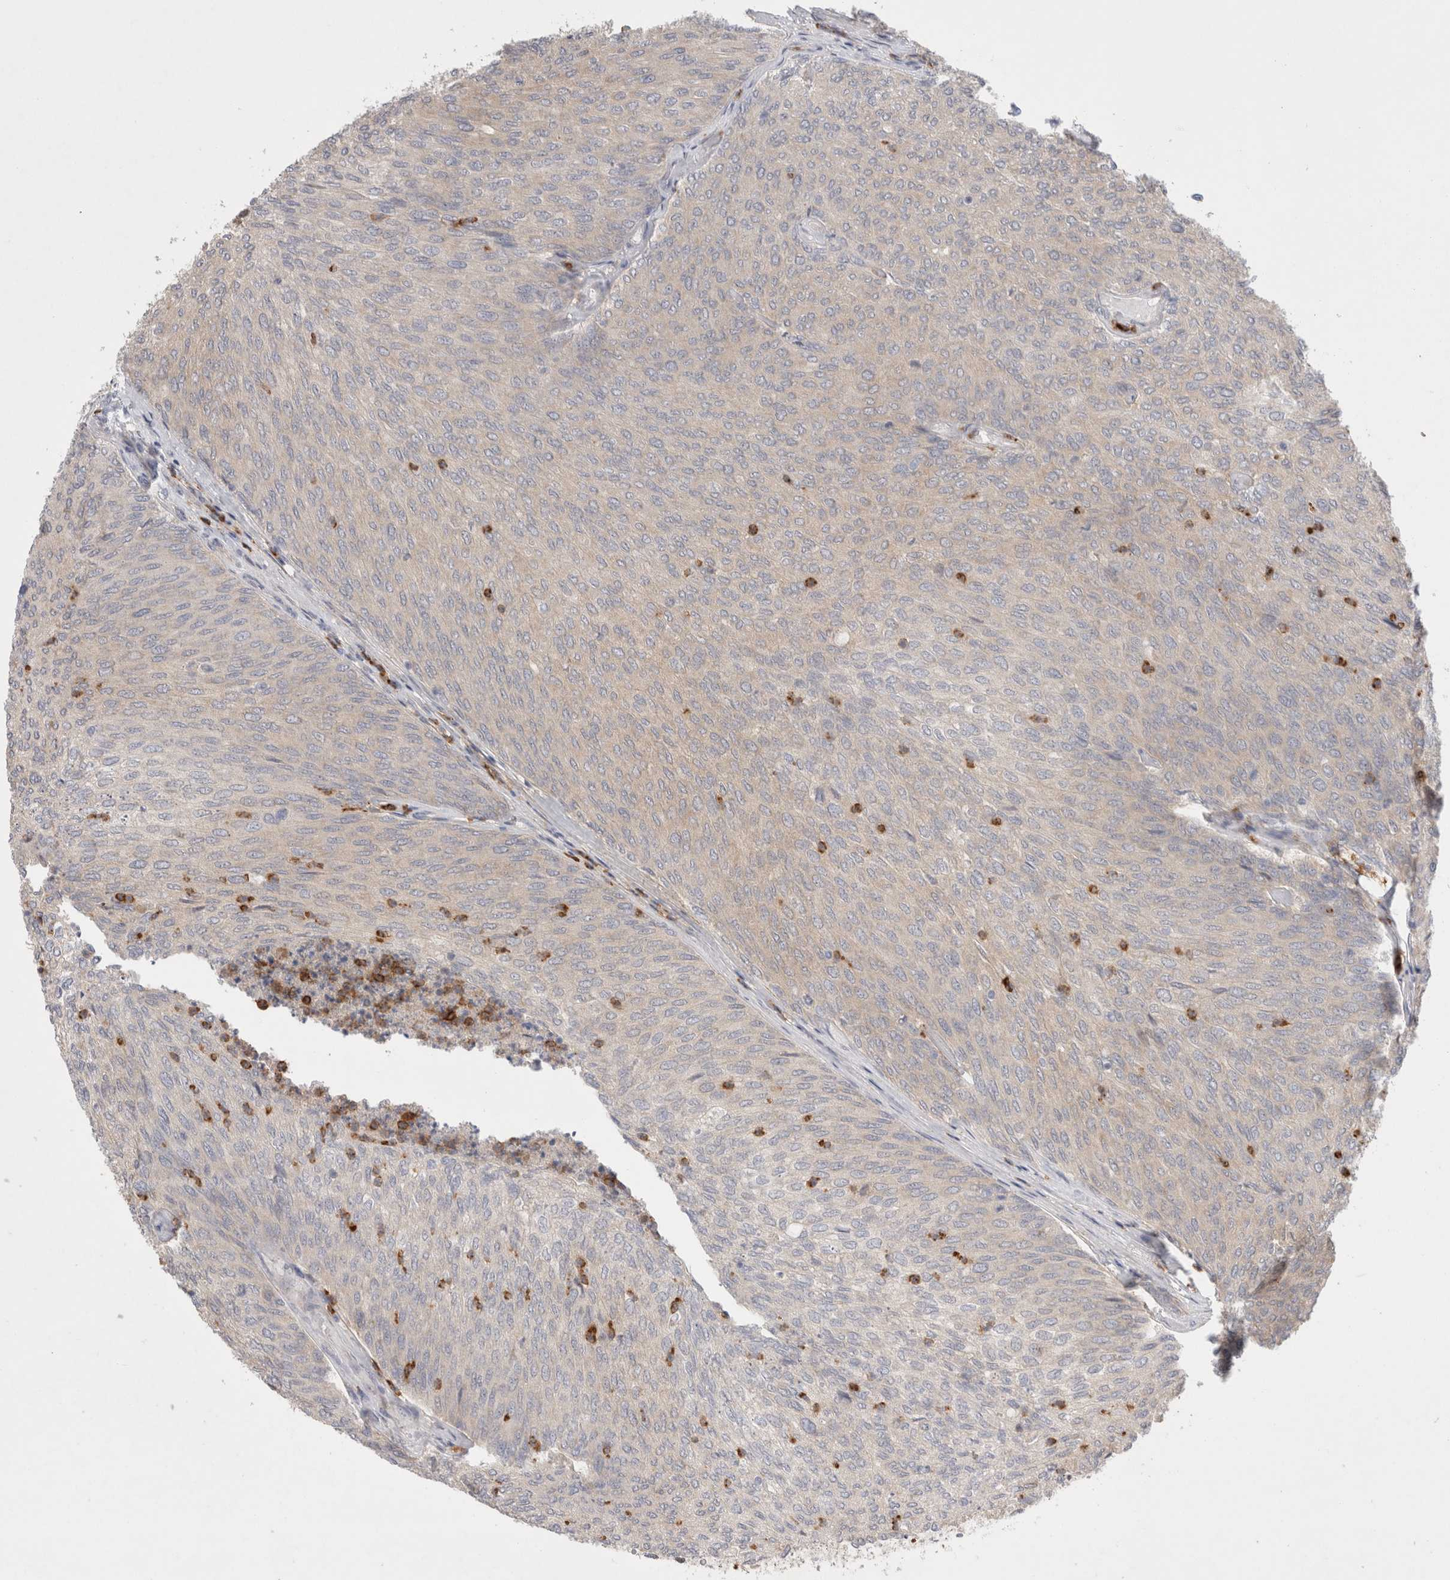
{"staining": {"intensity": "weak", "quantity": "25%-75%", "location": "cytoplasmic/membranous"}, "tissue": "urothelial cancer", "cell_type": "Tumor cells", "image_type": "cancer", "snomed": [{"axis": "morphology", "description": "Urothelial carcinoma, Low grade"}, {"axis": "topography", "description": "Urinary bladder"}], "caption": "Human urothelial cancer stained with a brown dye shows weak cytoplasmic/membranous positive expression in about 25%-75% of tumor cells.", "gene": "GSDMB", "patient": {"sex": "female", "age": 79}}